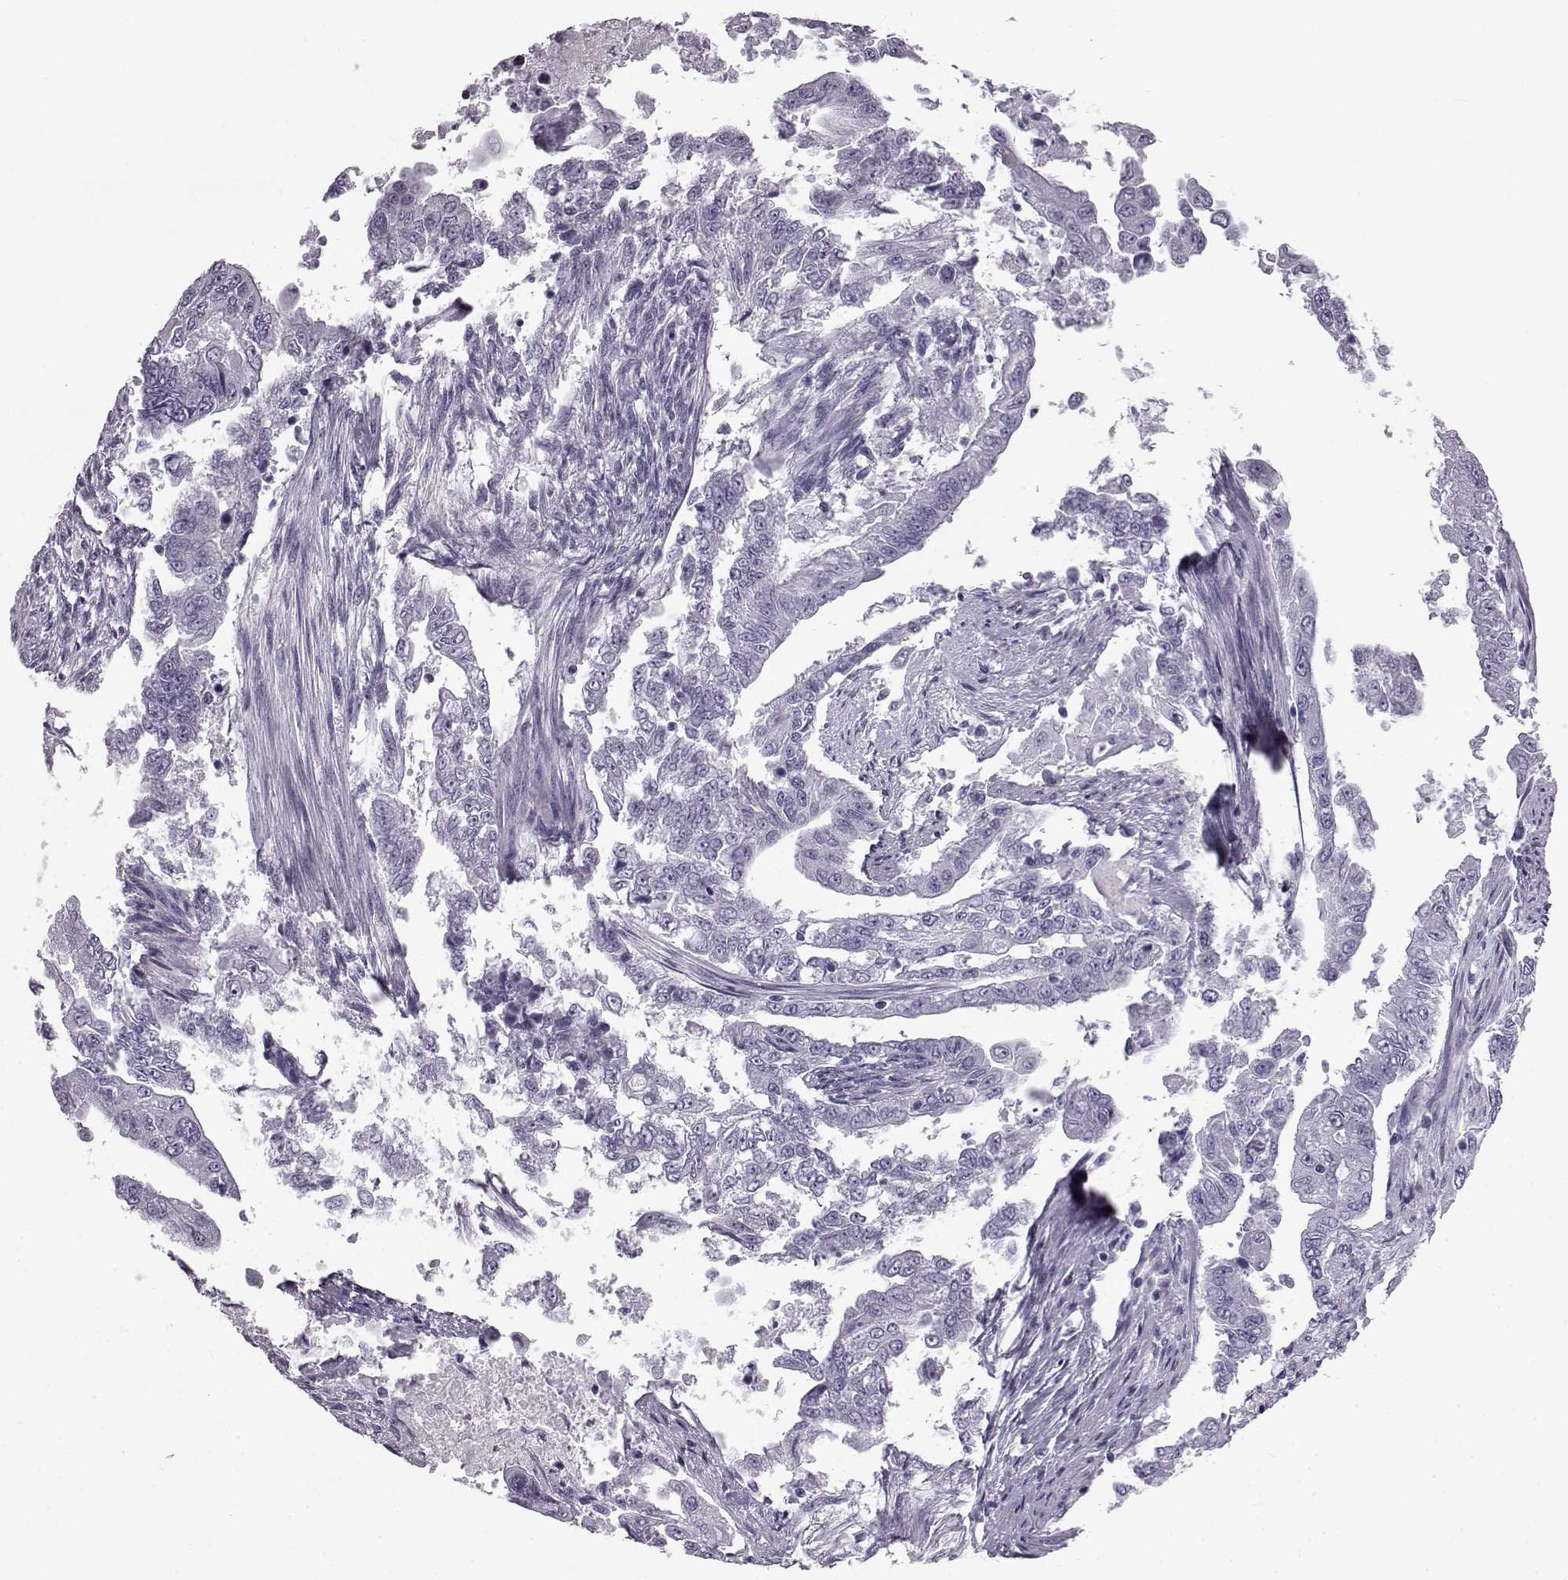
{"staining": {"intensity": "negative", "quantity": "none", "location": "none"}, "tissue": "endometrial cancer", "cell_type": "Tumor cells", "image_type": "cancer", "snomed": [{"axis": "morphology", "description": "Adenocarcinoma, NOS"}, {"axis": "topography", "description": "Uterus"}], "caption": "DAB immunohistochemical staining of endometrial adenocarcinoma displays no significant positivity in tumor cells.", "gene": "SLC28A2", "patient": {"sex": "female", "age": 59}}